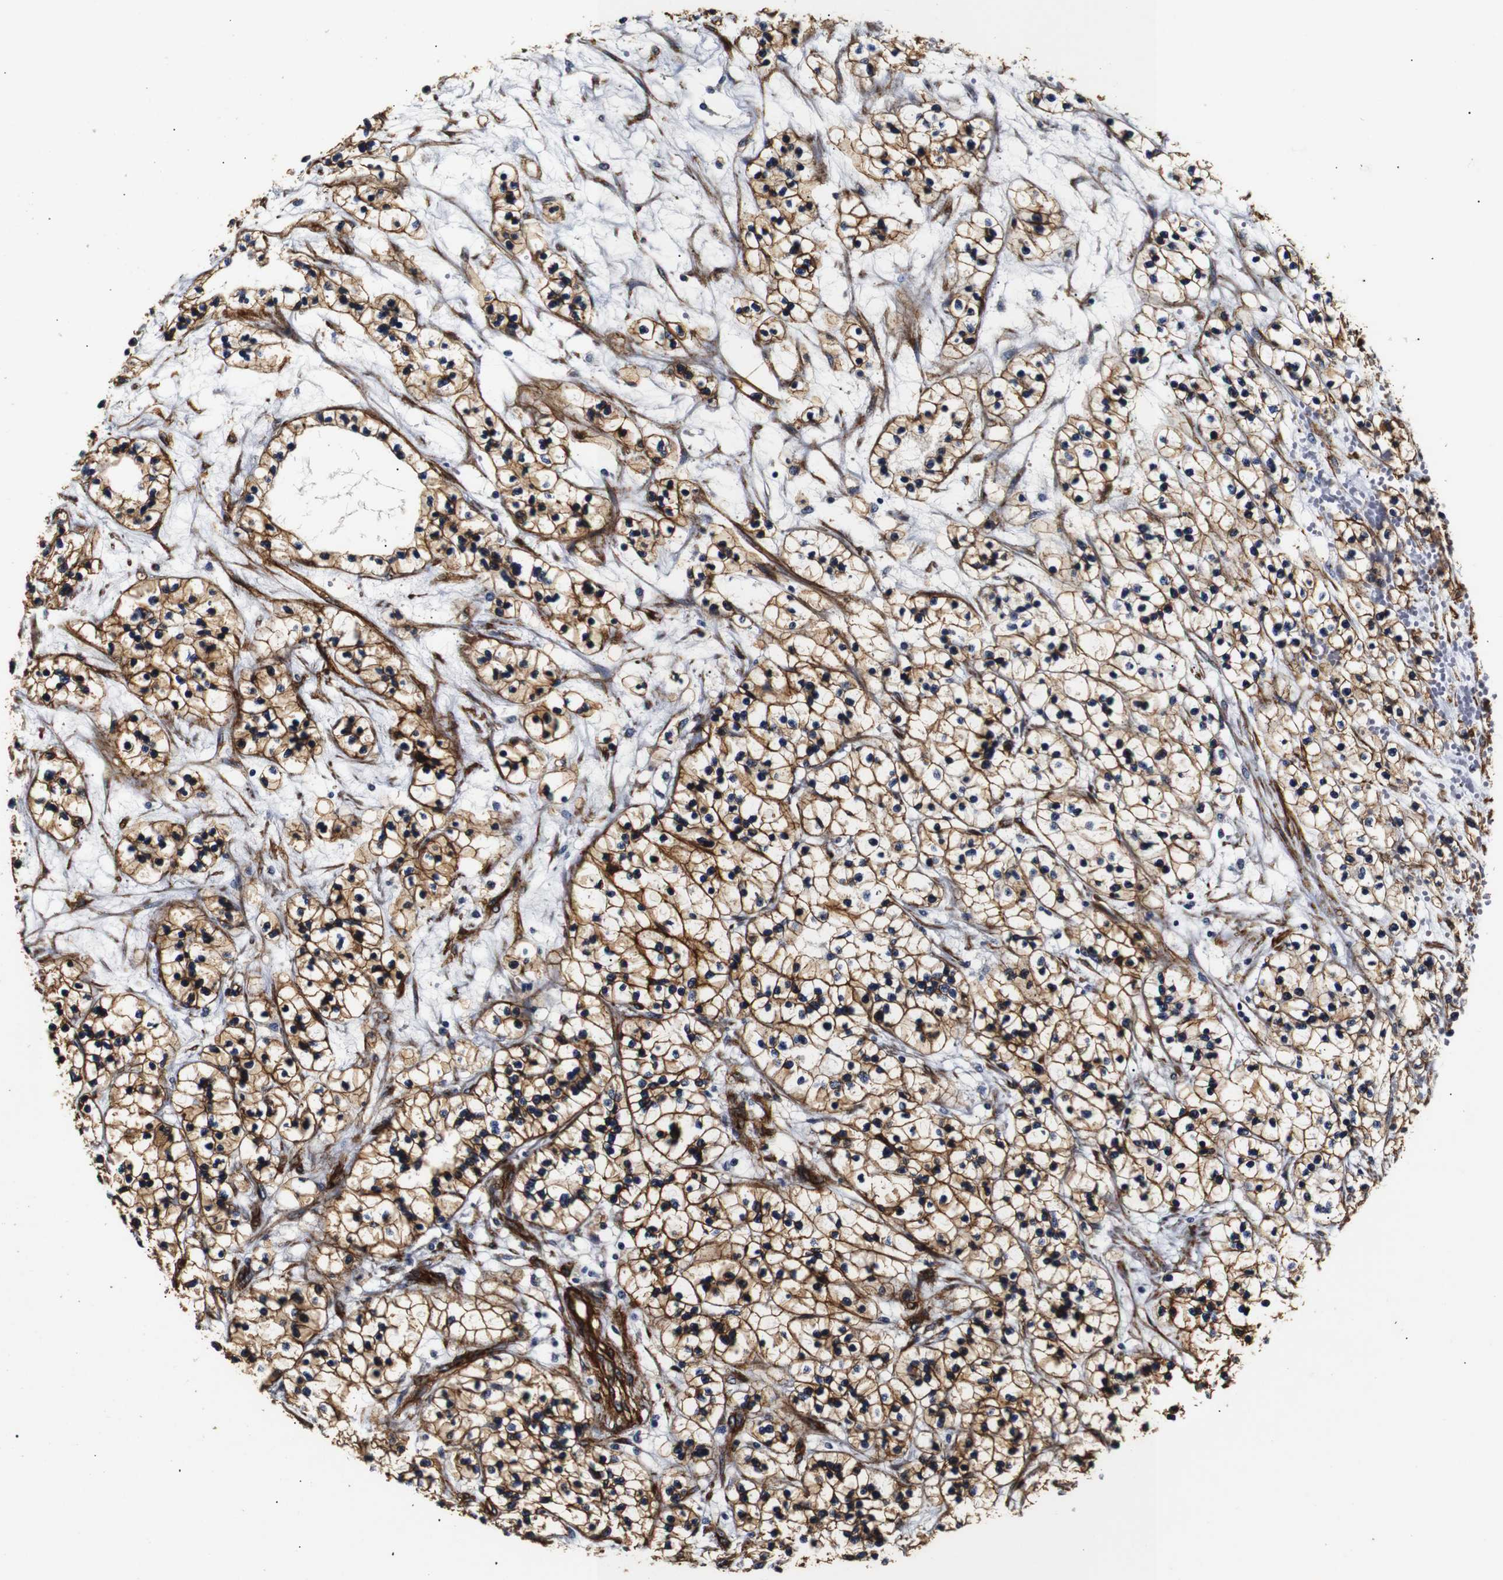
{"staining": {"intensity": "strong", "quantity": ">75%", "location": "cytoplasmic/membranous"}, "tissue": "renal cancer", "cell_type": "Tumor cells", "image_type": "cancer", "snomed": [{"axis": "morphology", "description": "Adenocarcinoma, NOS"}, {"axis": "topography", "description": "Kidney"}], "caption": "There is high levels of strong cytoplasmic/membranous positivity in tumor cells of renal cancer, as demonstrated by immunohistochemical staining (brown color).", "gene": "CAV2", "patient": {"sex": "female", "age": 57}}